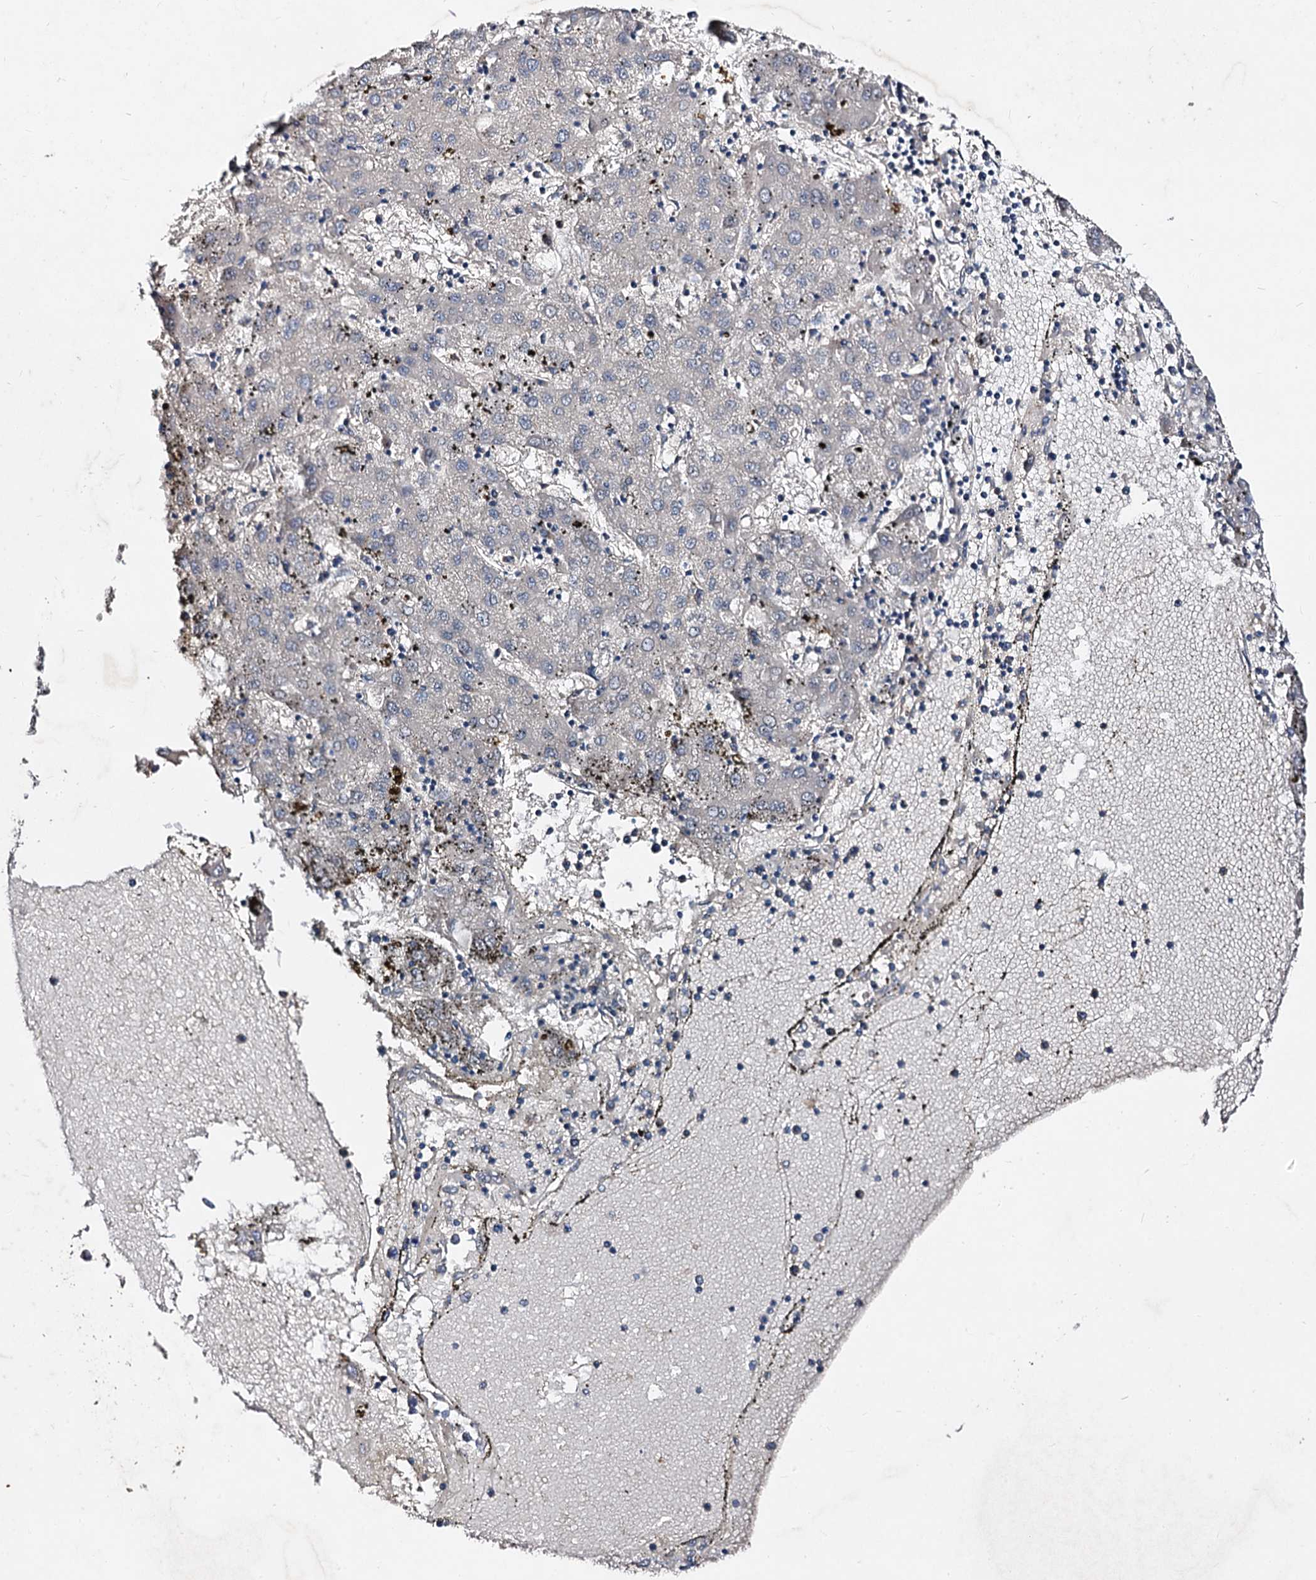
{"staining": {"intensity": "negative", "quantity": "none", "location": "none"}, "tissue": "liver cancer", "cell_type": "Tumor cells", "image_type": "cancer", "snomed": [{"axis": "morphology", "description": "Carcinoma, Hepatocellular, NOS"}, {"axis": "topography", "description": "Liver"}], "caption": "Tumor cells are negative for brown protein staining in liver cancer (hepatocellular carcinoma). (Stains: DAB immunohistochemistry with hematoxylin counter stain, Microscopy: brightfield microscopy at high magnification).", "gene": "HVCN1", "patient": {"sex": "male", "age": 72}}